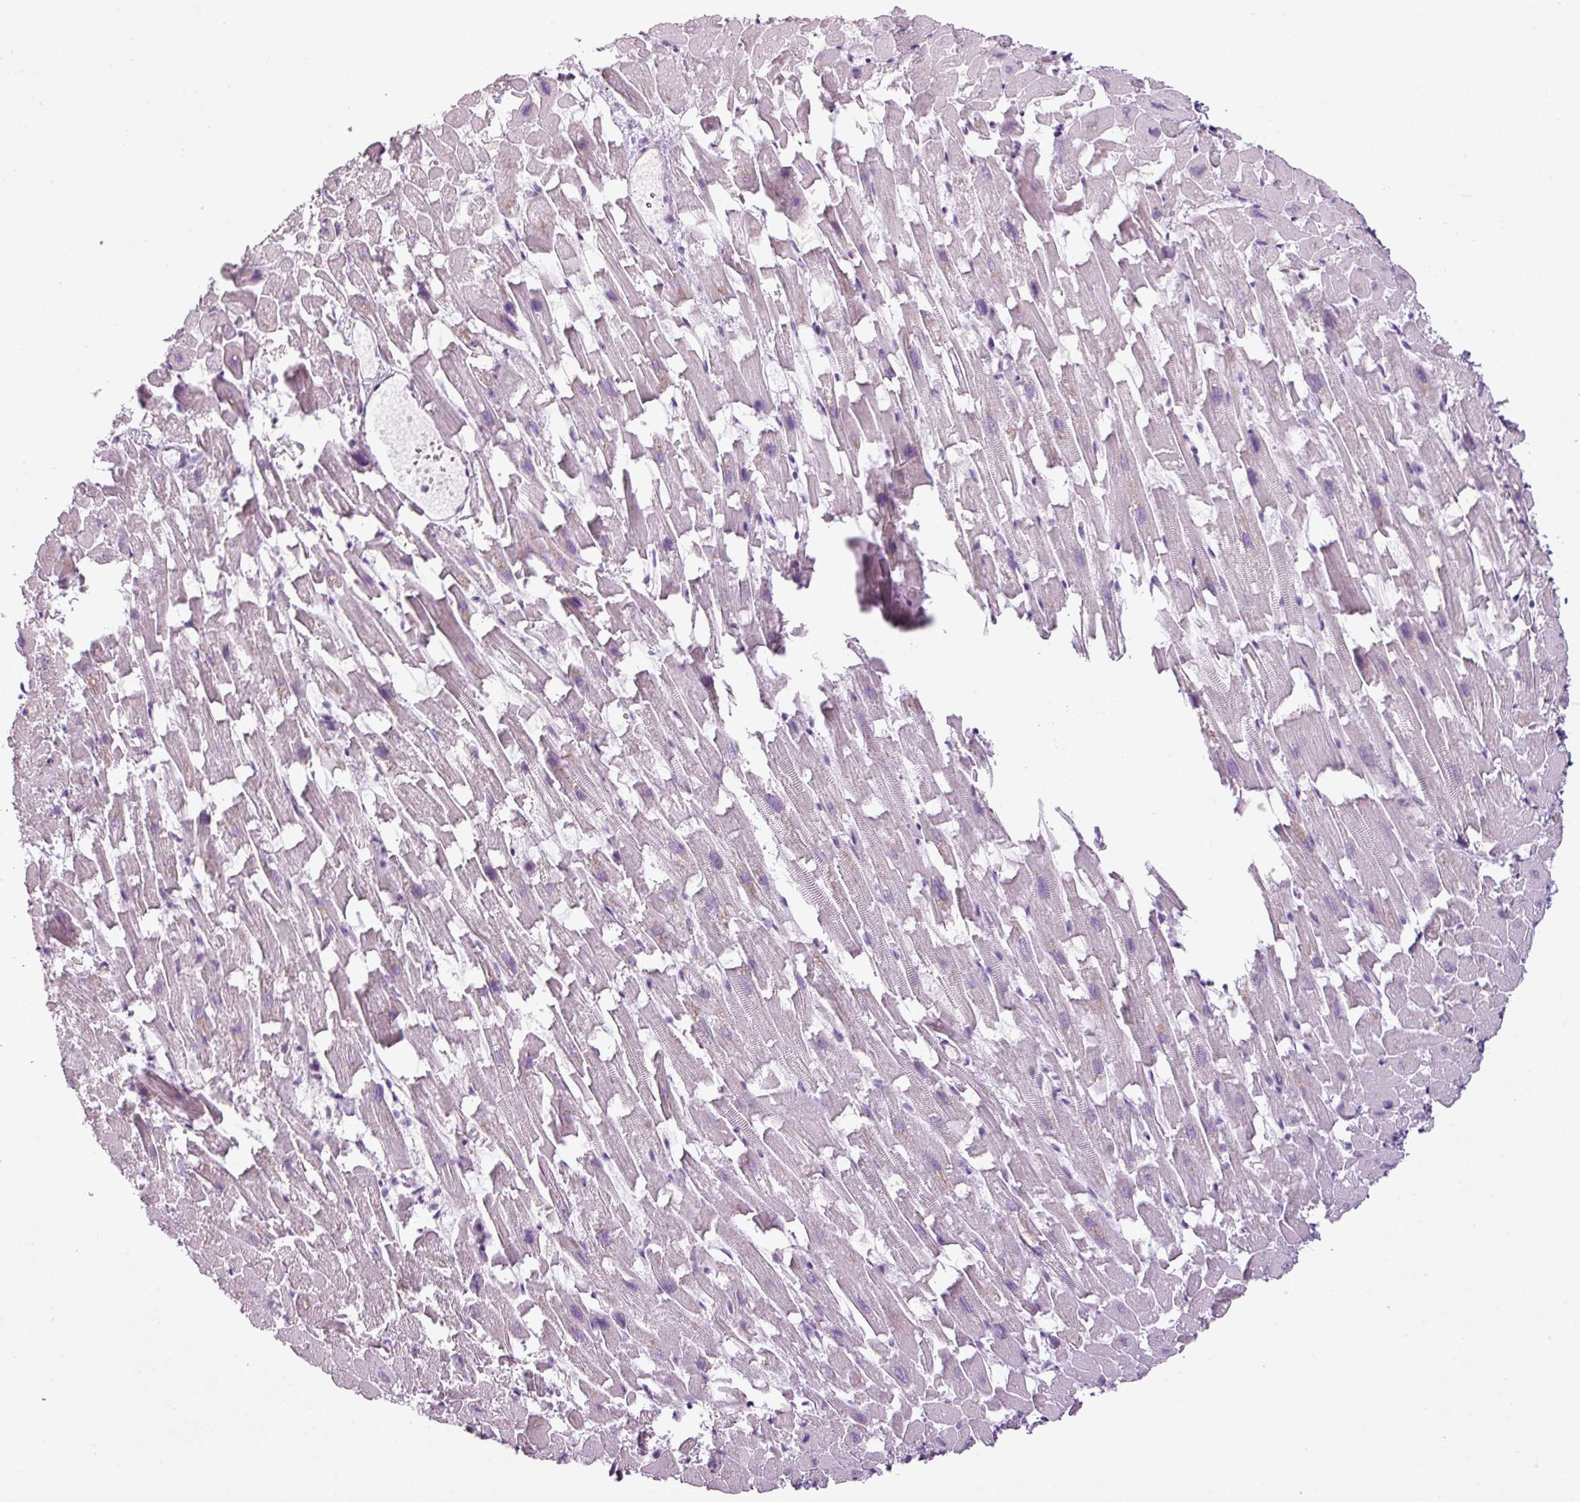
{"staining": {"intensity": "negative", "quantity": "none", "location": "none"}, "tissue": "heart muscle", "cell_type": "Cardiomyocytes", "image_type": "normal", "snomed": [{"axis": "morphology", "description": "Normal tissue, NOS"}, {"axis": "topography", "description": "Heart"}], "caption": "There is no significant expression in cardiomyocytes of heart muscle.", "gene": "ATP10A", "patient": {"sex": "female", "age": 64}}